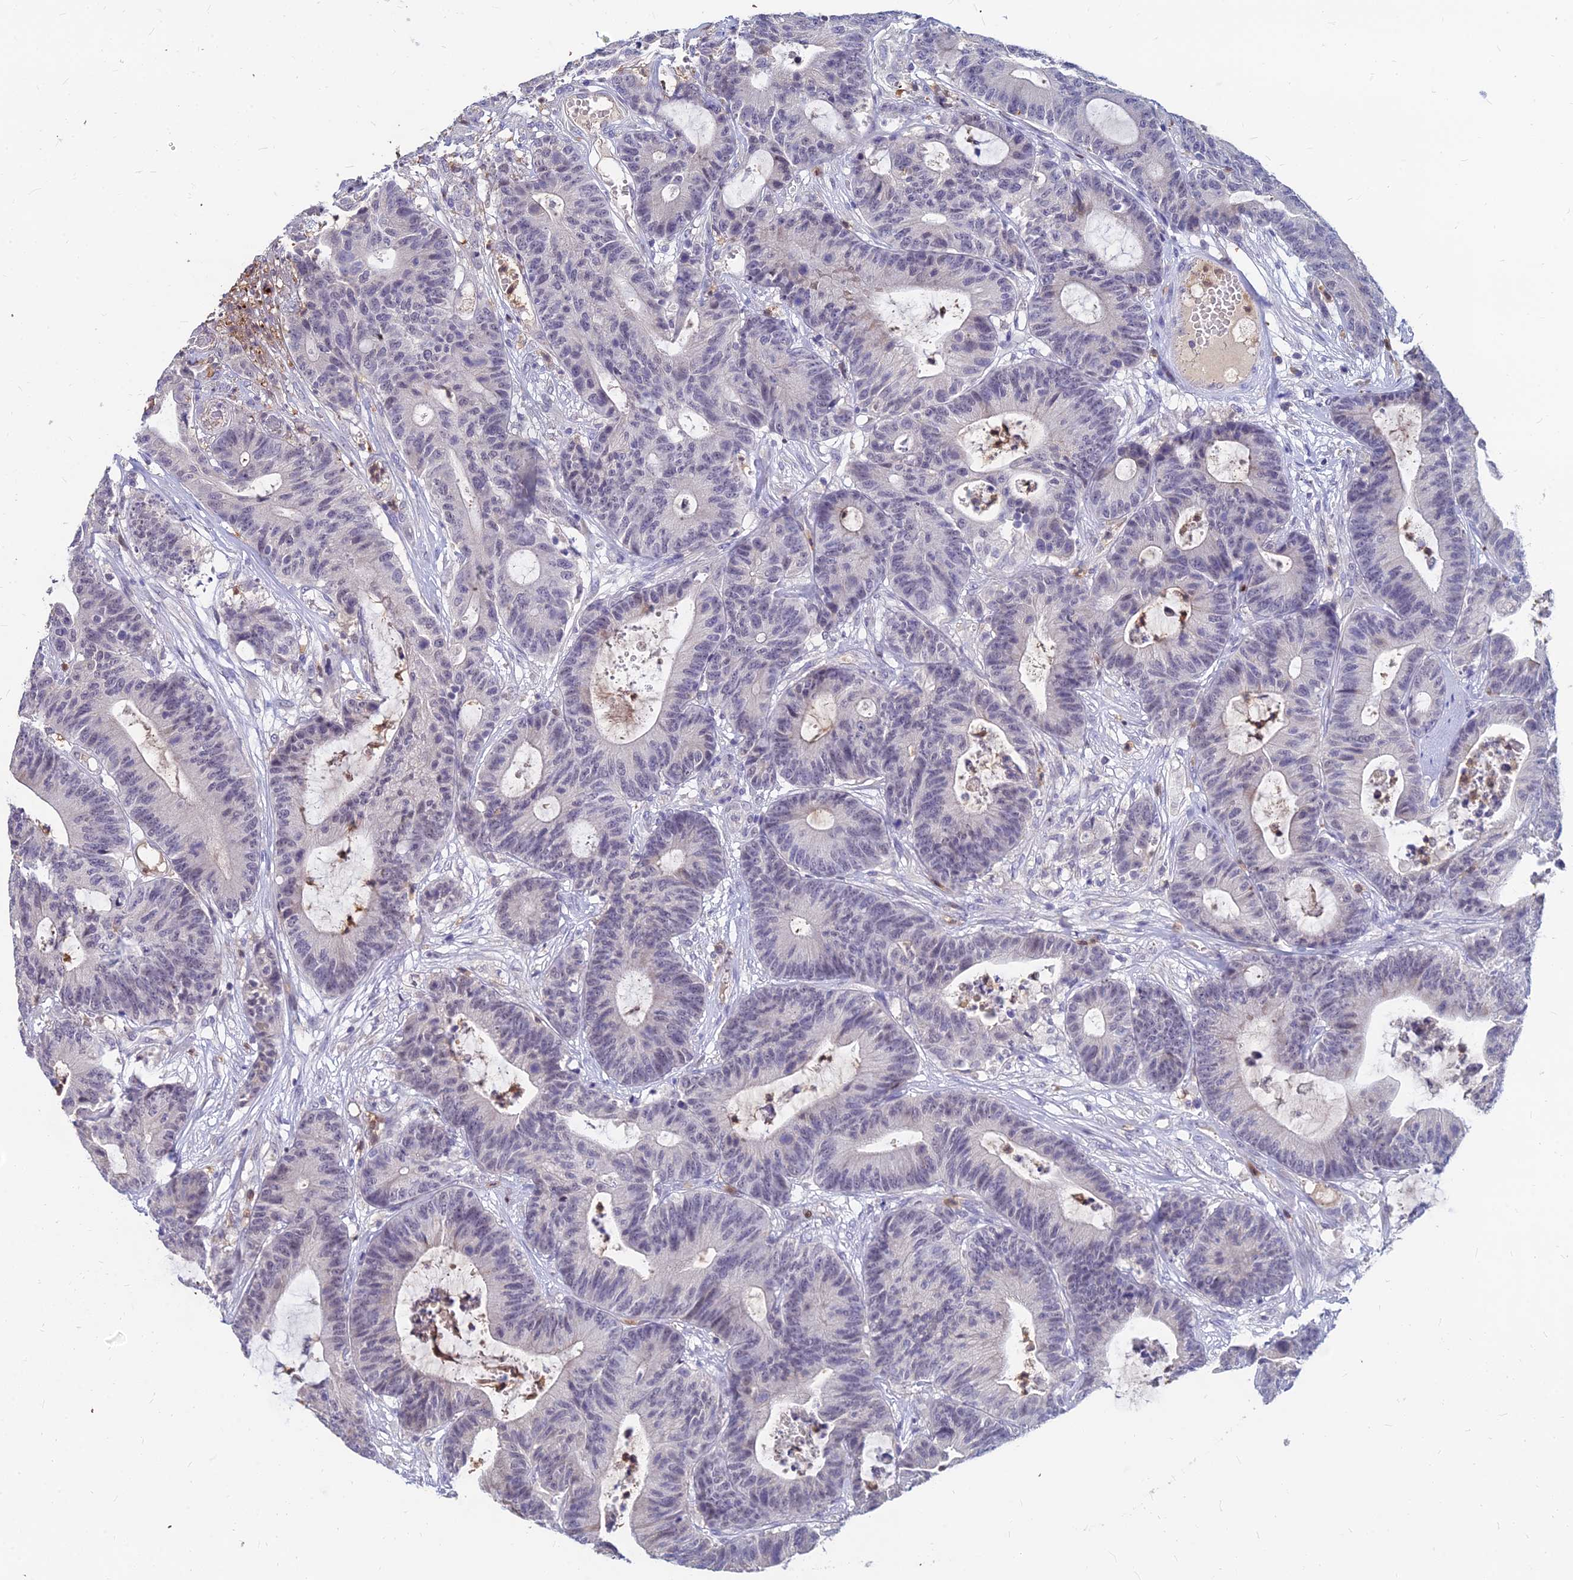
{"staining": {"intensity": "negative", "quantity": "none", "location": "none"}, "tissue": "colorectal cancer", "cell_type": "Tumor cells", "image_type": "cancer", "snomed": [{"axis": "morphology", "description": "Adenocarcinoma, NOS"}, {"axis": "topography", "description": "Colon"}], "caption": "IHC photomicrograph of human colorectal cancer (adenocarcinoma) stained for a protein (brown), which demonstrates no expression in tumor cells.", "gene": "GOLGA6D", "patient": {"sex": "female", "age": 84}}